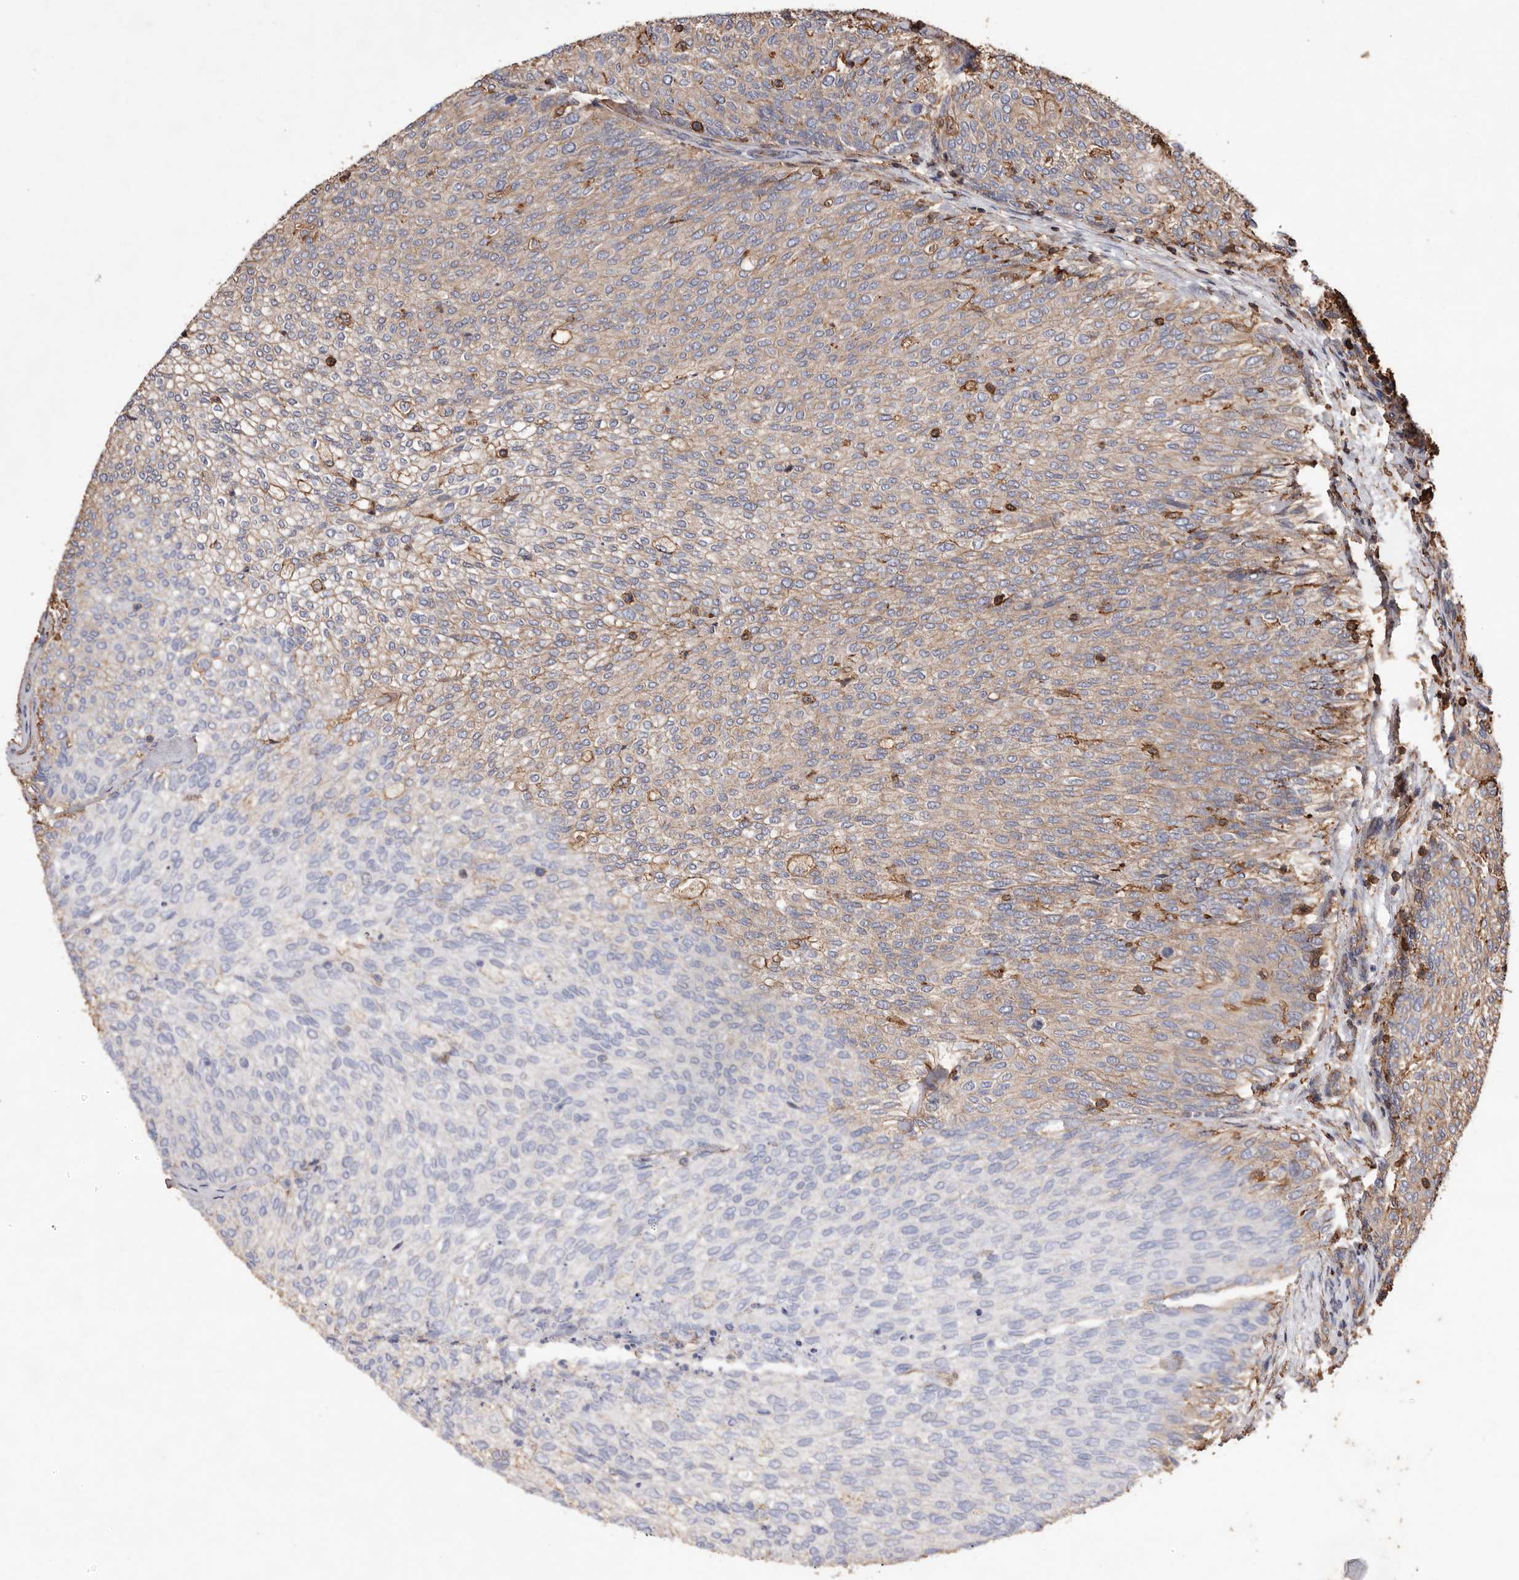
{"staining": {"intensity": "moderate", "quantity": "25%-75%", "location": "cytoplasmic/membranous"}, "tissue": "urothelial cancer", "cell_type": "Tumor cells", "image_type": "cancer", "snomed": [{"axis": "morphology", "description": "Urothelial carcinoma, Low grade"}, {"axis": "topography", "description": "Urinary bladder"}], "caption": "DAB immunohistochemical staining of urothelial cancer shows moderate cytoplasmic/membranous protein positivity in approximately 25%-75% of tumor cells.", "gene": "COQ8B", "patient": {"sex": "female", "age": 79}}